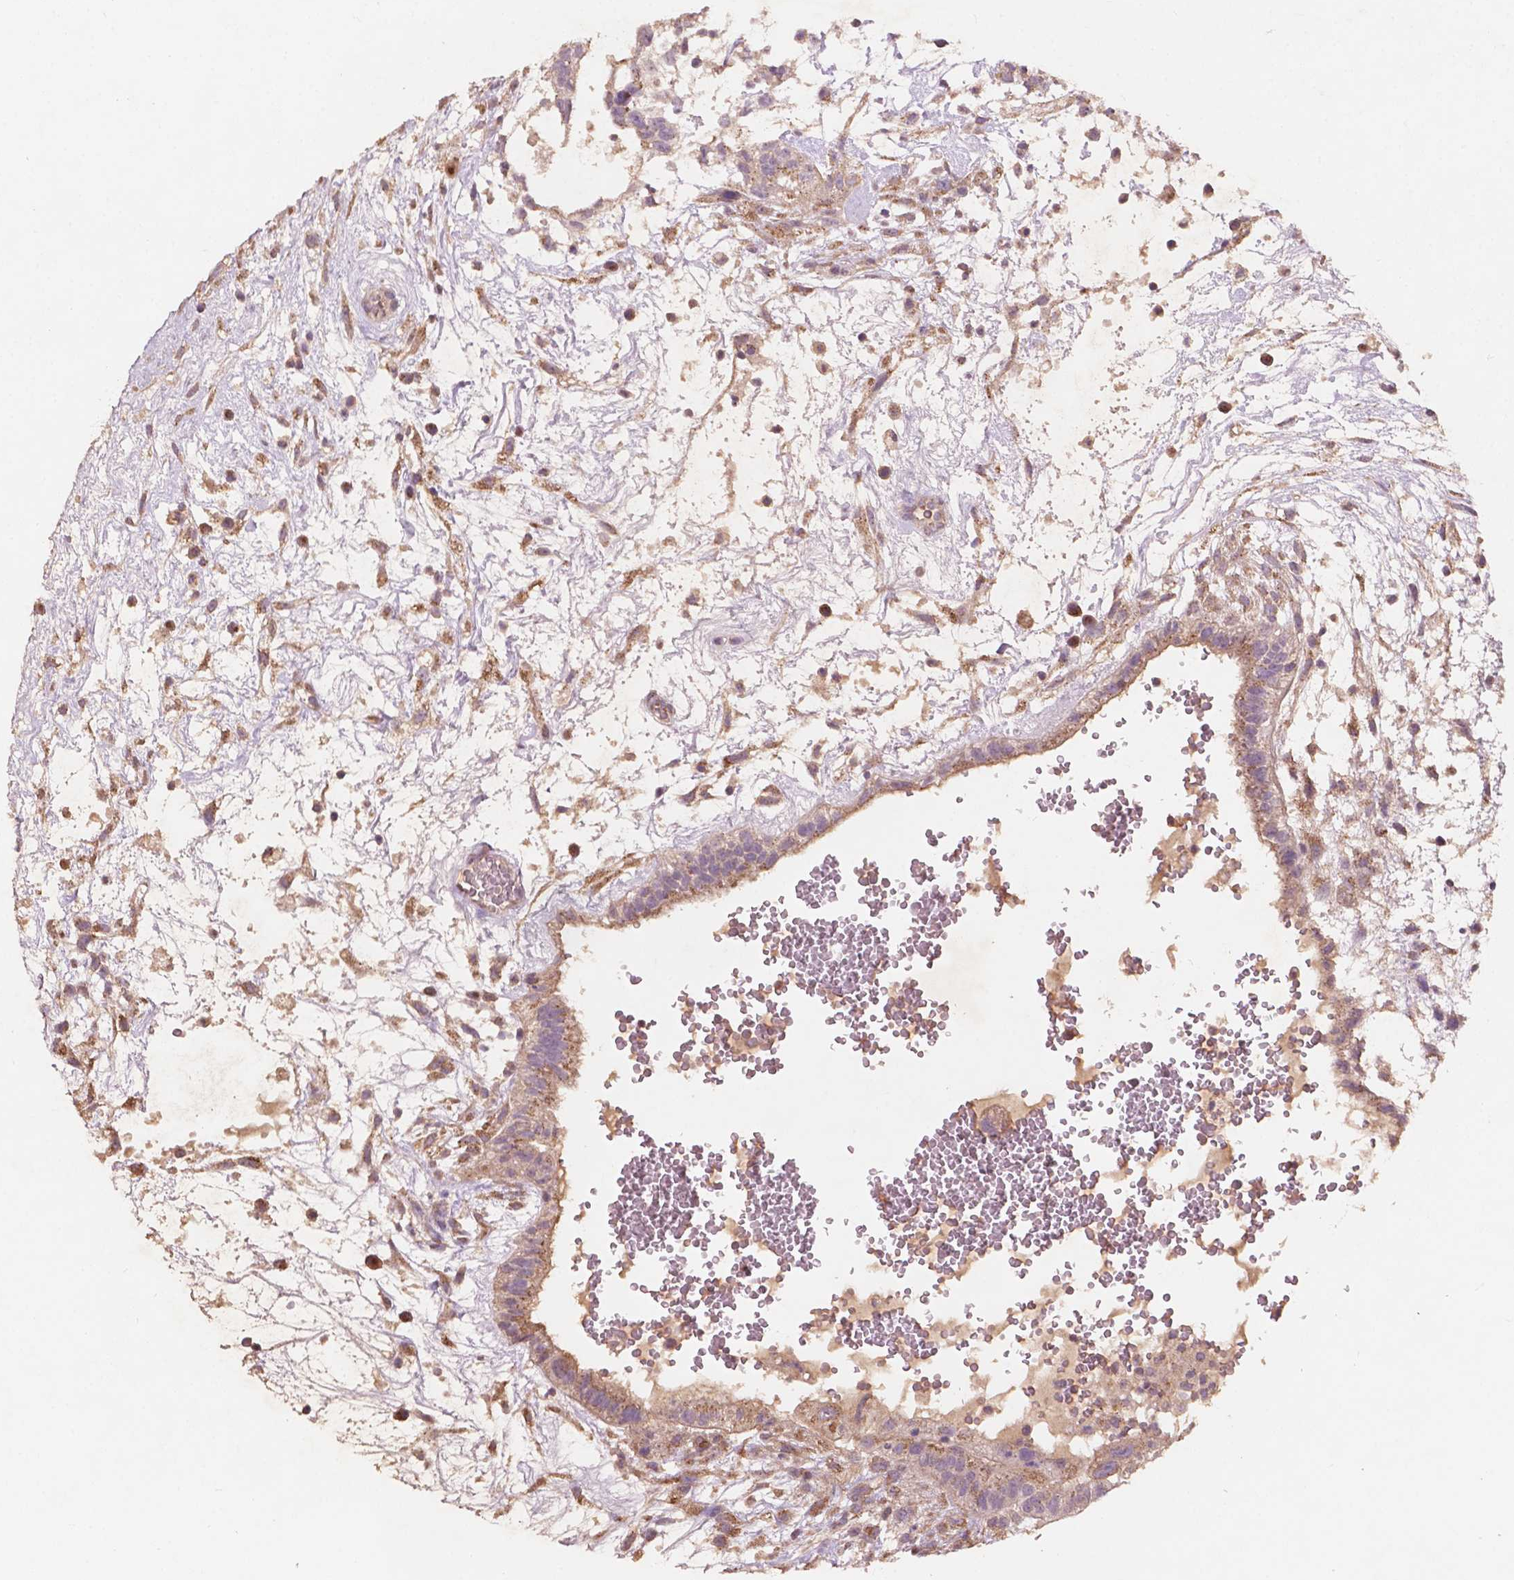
{"staining": {"intensity": "moderate", "quantity": "25%-75%", "location": "cytoplasmic/membranous"}, "tissue": "testis cancer", "cell_type": "Tumor cells", "image_type": "cancer", "snomed": [{"axis": "morphology", "description": "Normal tissue, NOS"}, {"axis": "morphology", "description": "Carcinoma, Embryonal, NOS"}, {"axis": "topography", "description": "Testis"}], "caption": "About 25%-75% of tumor cells in human testis cancer (embryonal carcinoma) display moderate cytoplasmic/membranous protein expression as visualized by brown immunohistochemical staining.", "gene": "CHPT1", "patient": {"sex": "male", "age": 32}}